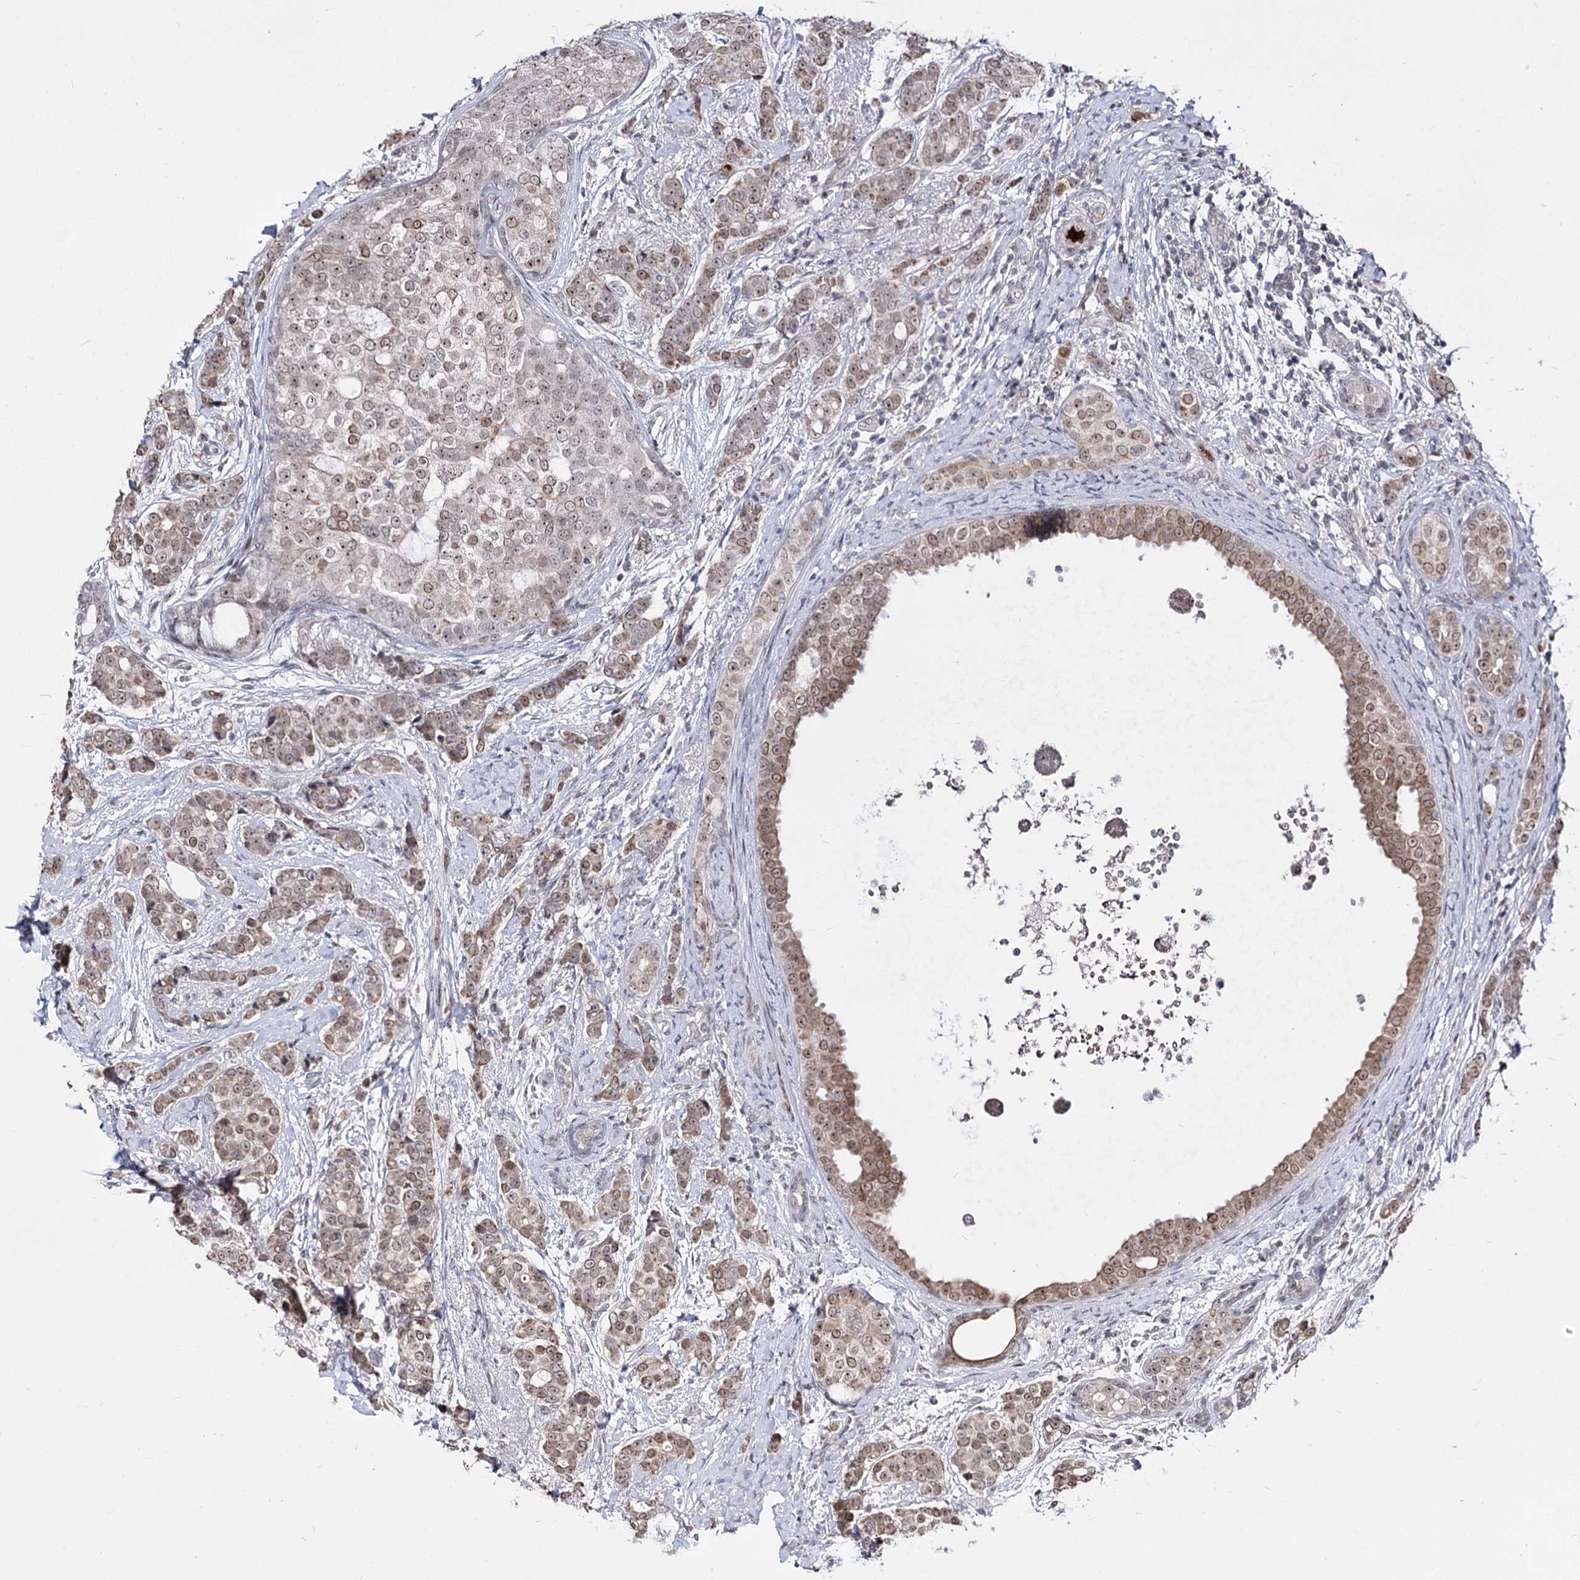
{"staining": {"intensity": "weak", "quantity": ">75%", "location": "cytoplasmic/membranous,nuclear"}, "tissue": "breast cancer", "cell_type": "Tumor cells", "image_type": "cancer", "snomed": [{"axis": "morphology", "description": "Lobular carcinoma"}, {"axis": "topography", "description": "Breast"}], "caption": "A low amount of weak cytoplasmic/membranous and nuclear staining is appreciated in approximately >75% of tumor cells in breast cancer tissue.", "gene": "STOX1", "patient": {"sex": "female", "age": 51}}